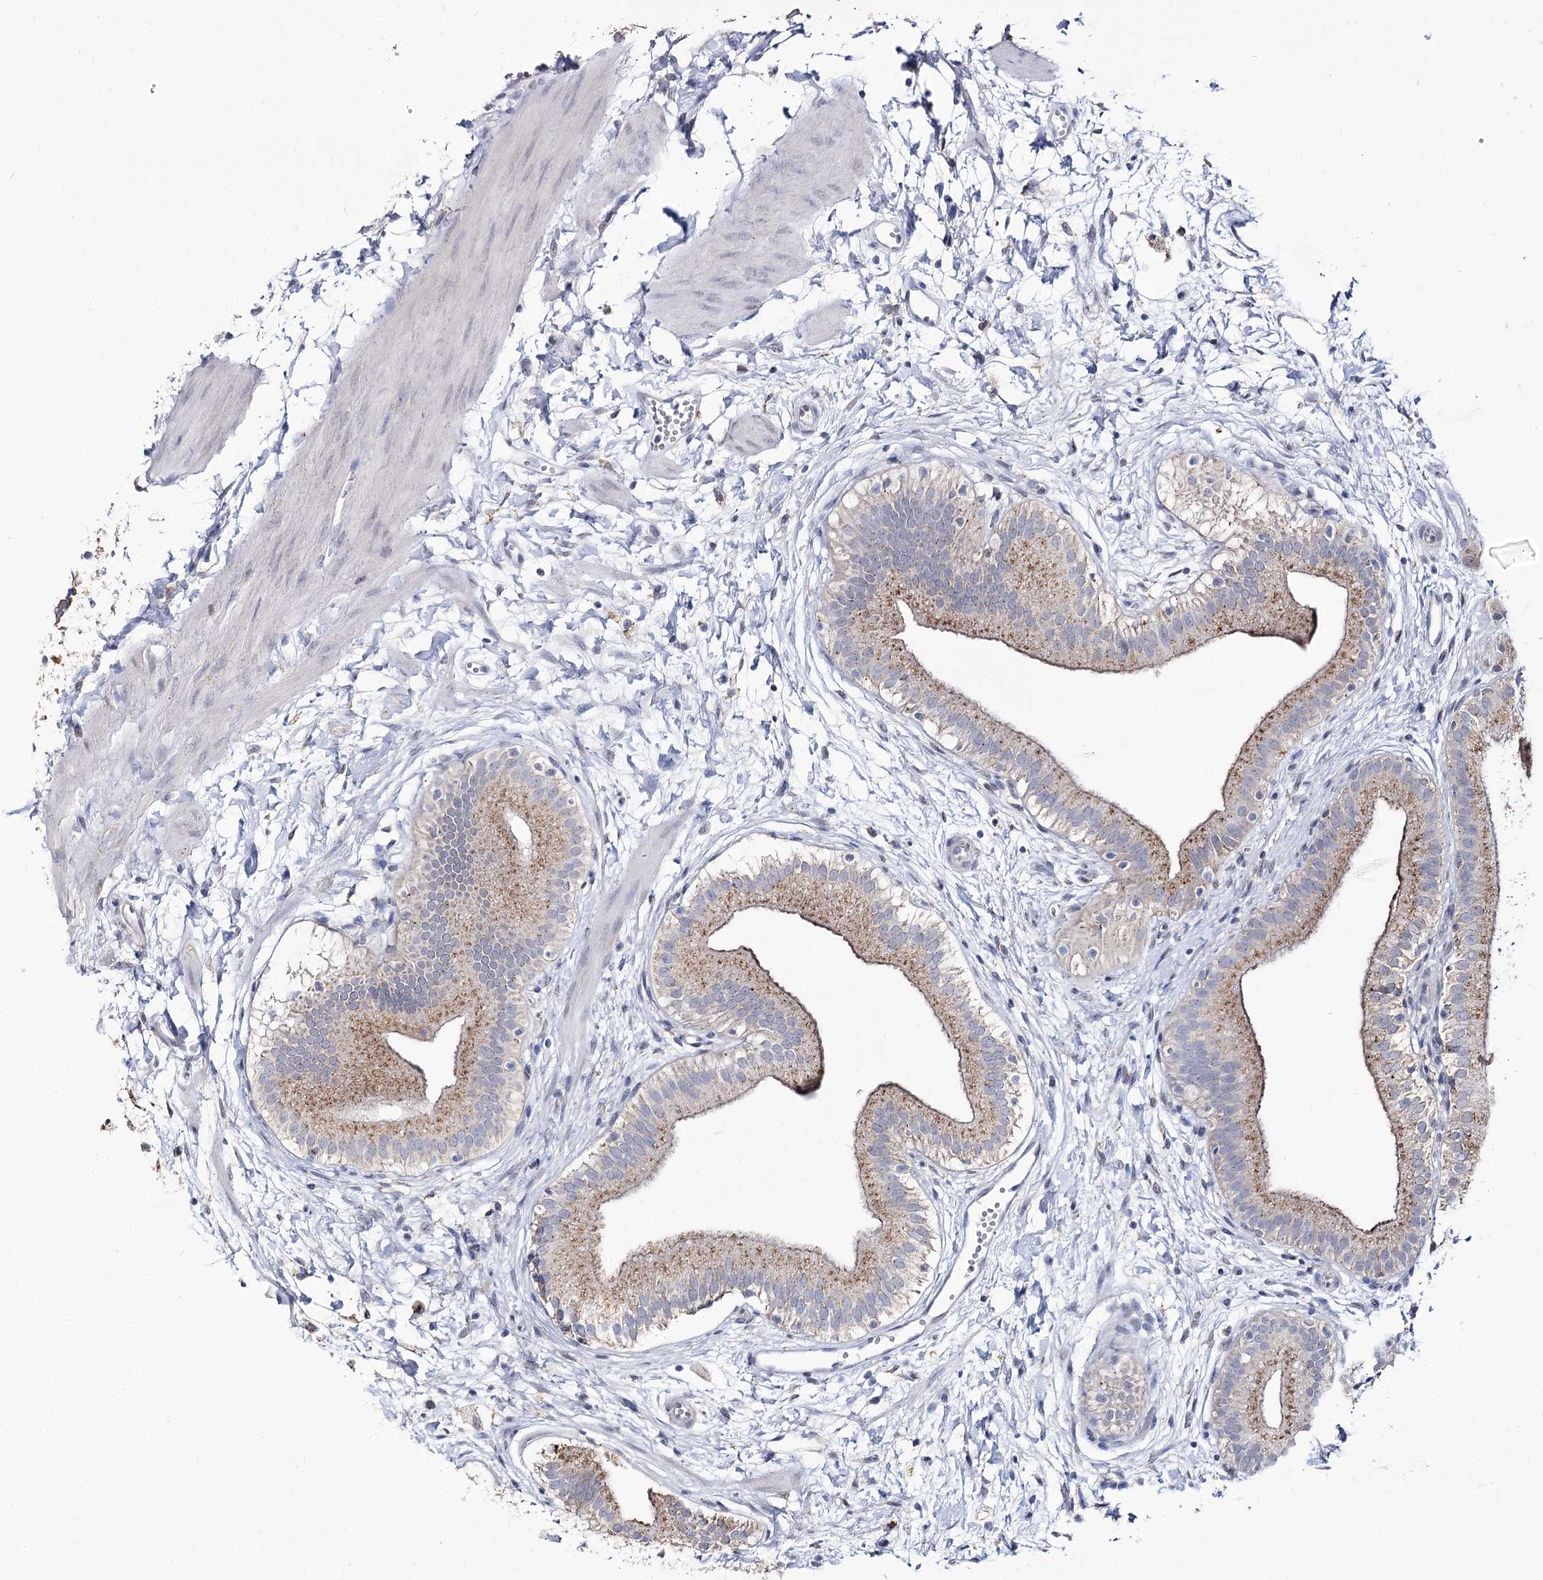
{"staining": {"intensity": "moderate", "quantity": "25%-75%", "location": "cytoplasmic/membranous,nuclear"}, "tissue": "gallbladder", "cell_type": "Glandular cells", "image_type": "normal", "snomed": [{"axis": "morphology", "description": "Normal tissue, NOS"}, {"axis": "topography", "description": "Gallbladder"}], "caption": "IHC (DAB) staining of benign human gallbladder shows moderate cytoplasmic/membranous,nuclear protein positivity in approximately 25%-75% of glandular cells.", "gene": "VGLL4", "patient": {"sex": "male", "age": 55}}